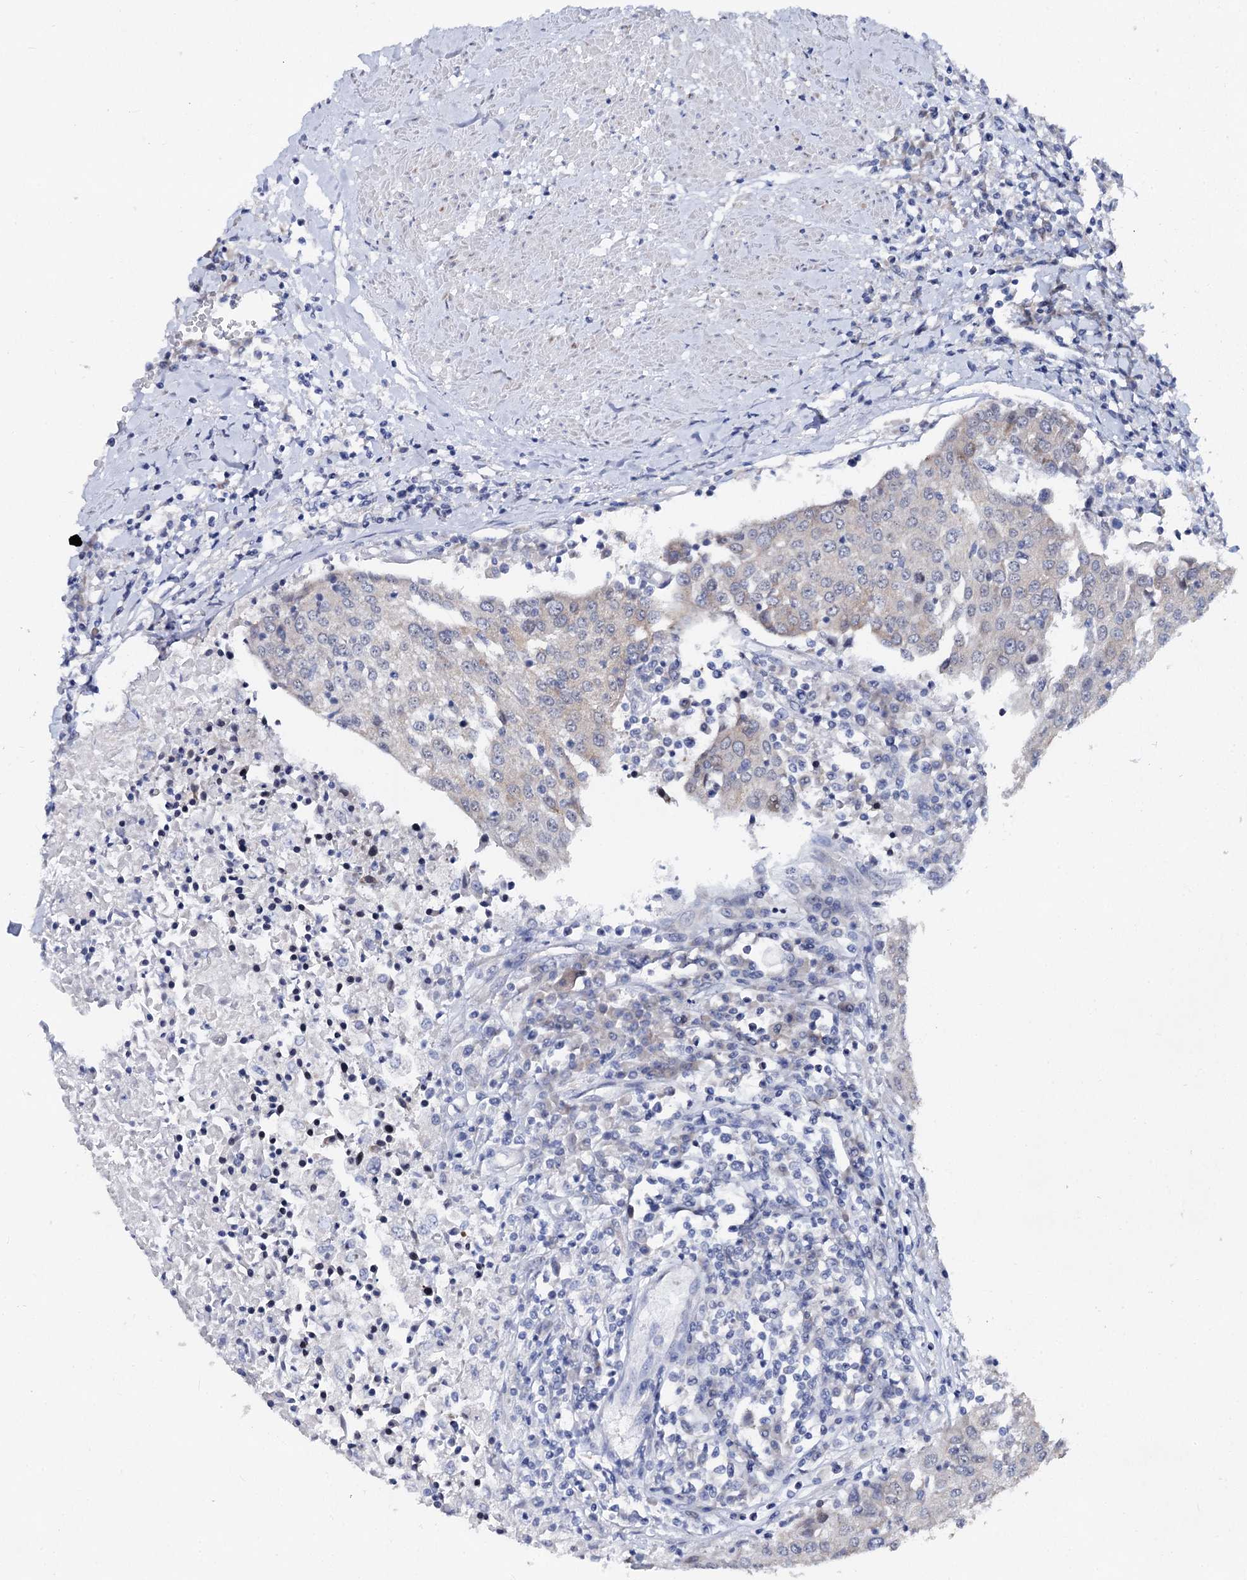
{"staining": {"intensity": "negative", "quantity": "none", "location": "none"}, "tissue": "urothelial cancer", "cell_type": "Tumor cells", "image_type": "cancer", "snomed": [{"axis": "morphology", "description": "Urothelial carcinoma, High grade"}, {"axis": "topography", "description": "Urinary bladder"}], "caption": "Human urothelial cancer stained for a protein using IHC displays no staining in tumor cells.", "gene": "CAPRIN2", "patient": {"sex": "female", "age": 85}}